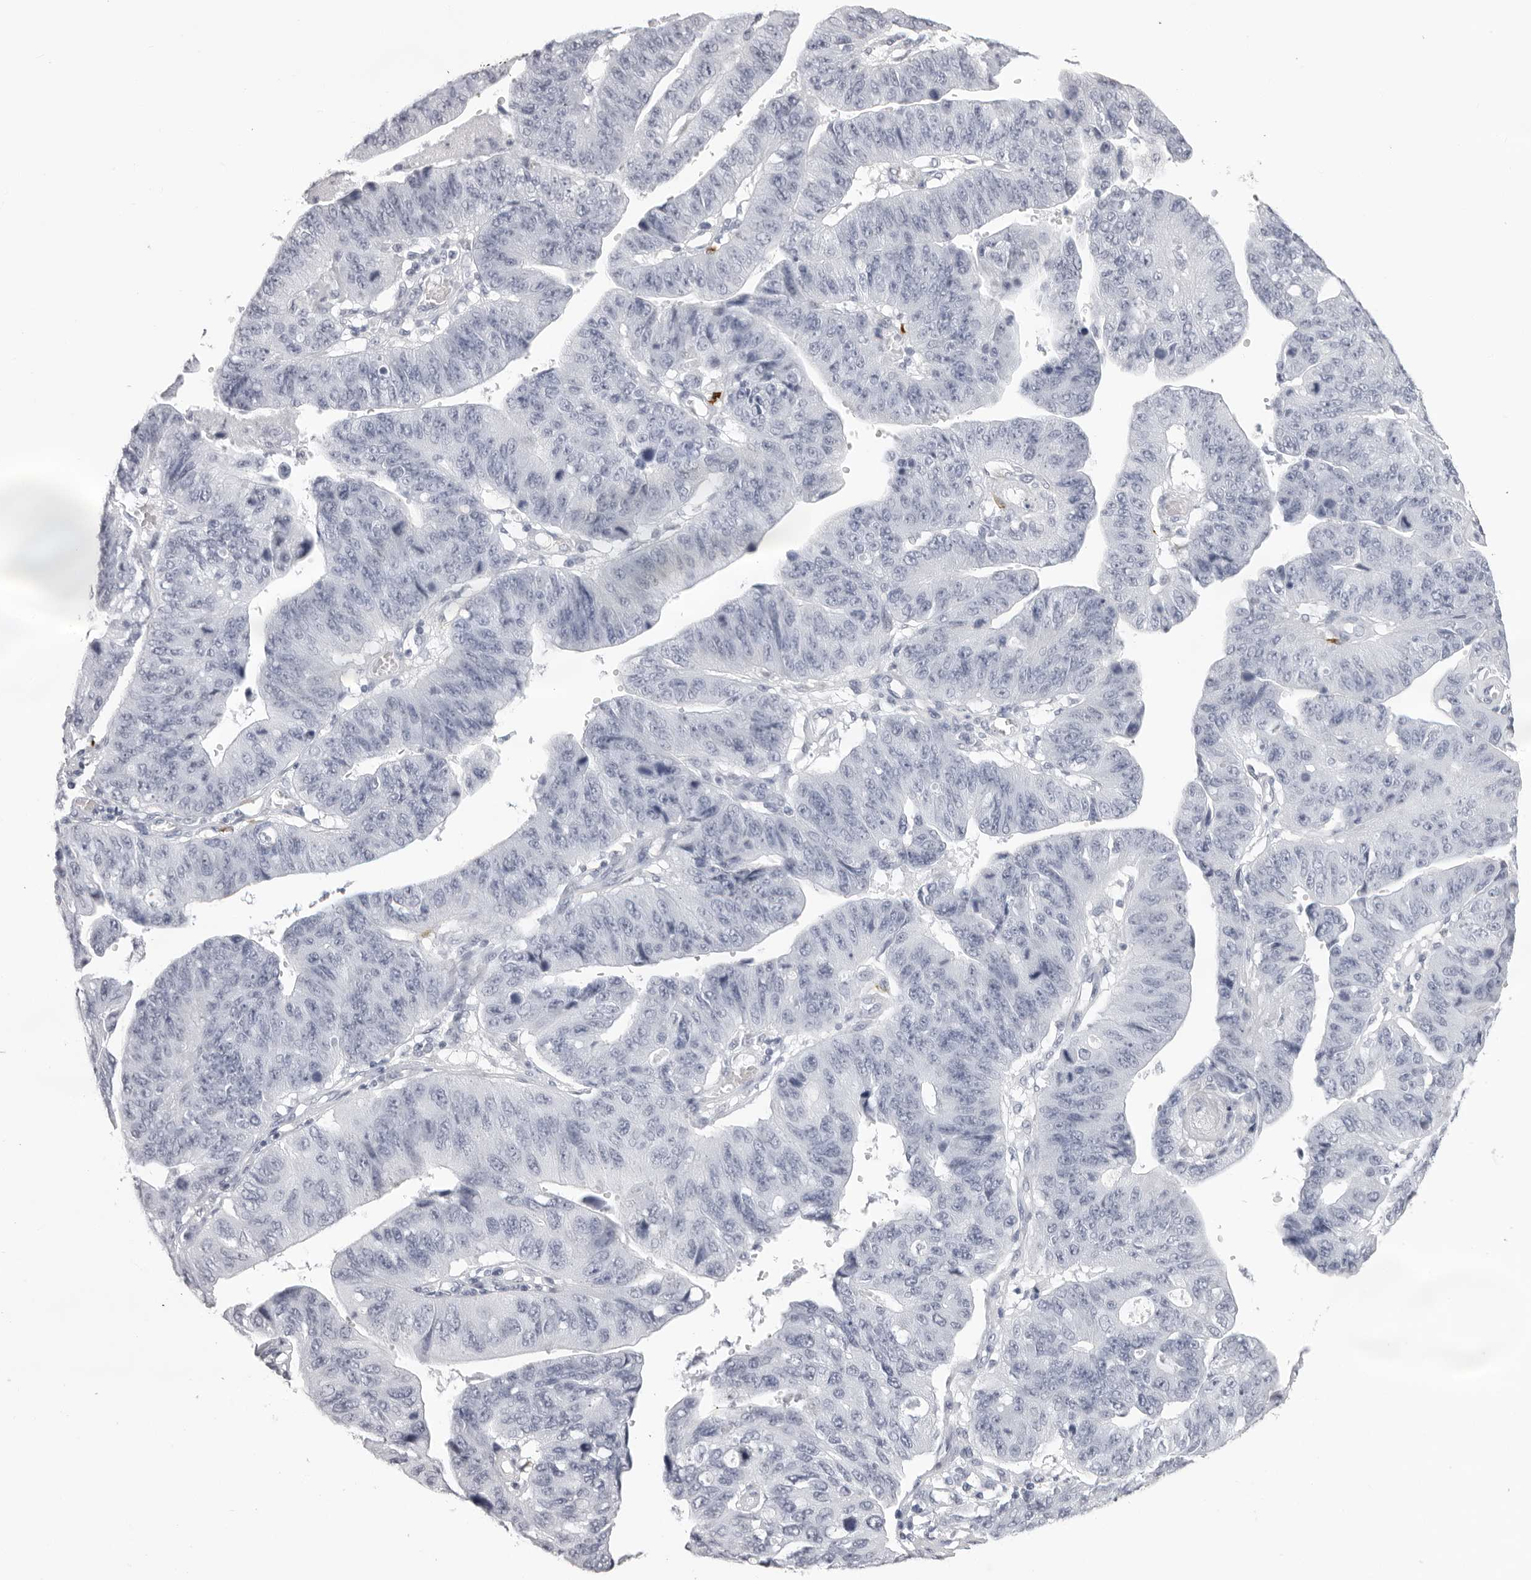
{"staining": {"intensity": "negative", "quantity": "none", "location": "none"}, "tissue": "stomach cancer", "cell_type": "Tumor cells", "image_type": "cancer", "snomed": [{"axis": "morphology", "description": "Adenocarcinoma, NOS"}, {"axis": "topography", "description": "Stomach"}], "caption": "Tumor cells are negative for protein expression in human stomach cancer (adenocarcinoma).", "gene": "CST1", "patient": {"sex": "male", "age": 59}}